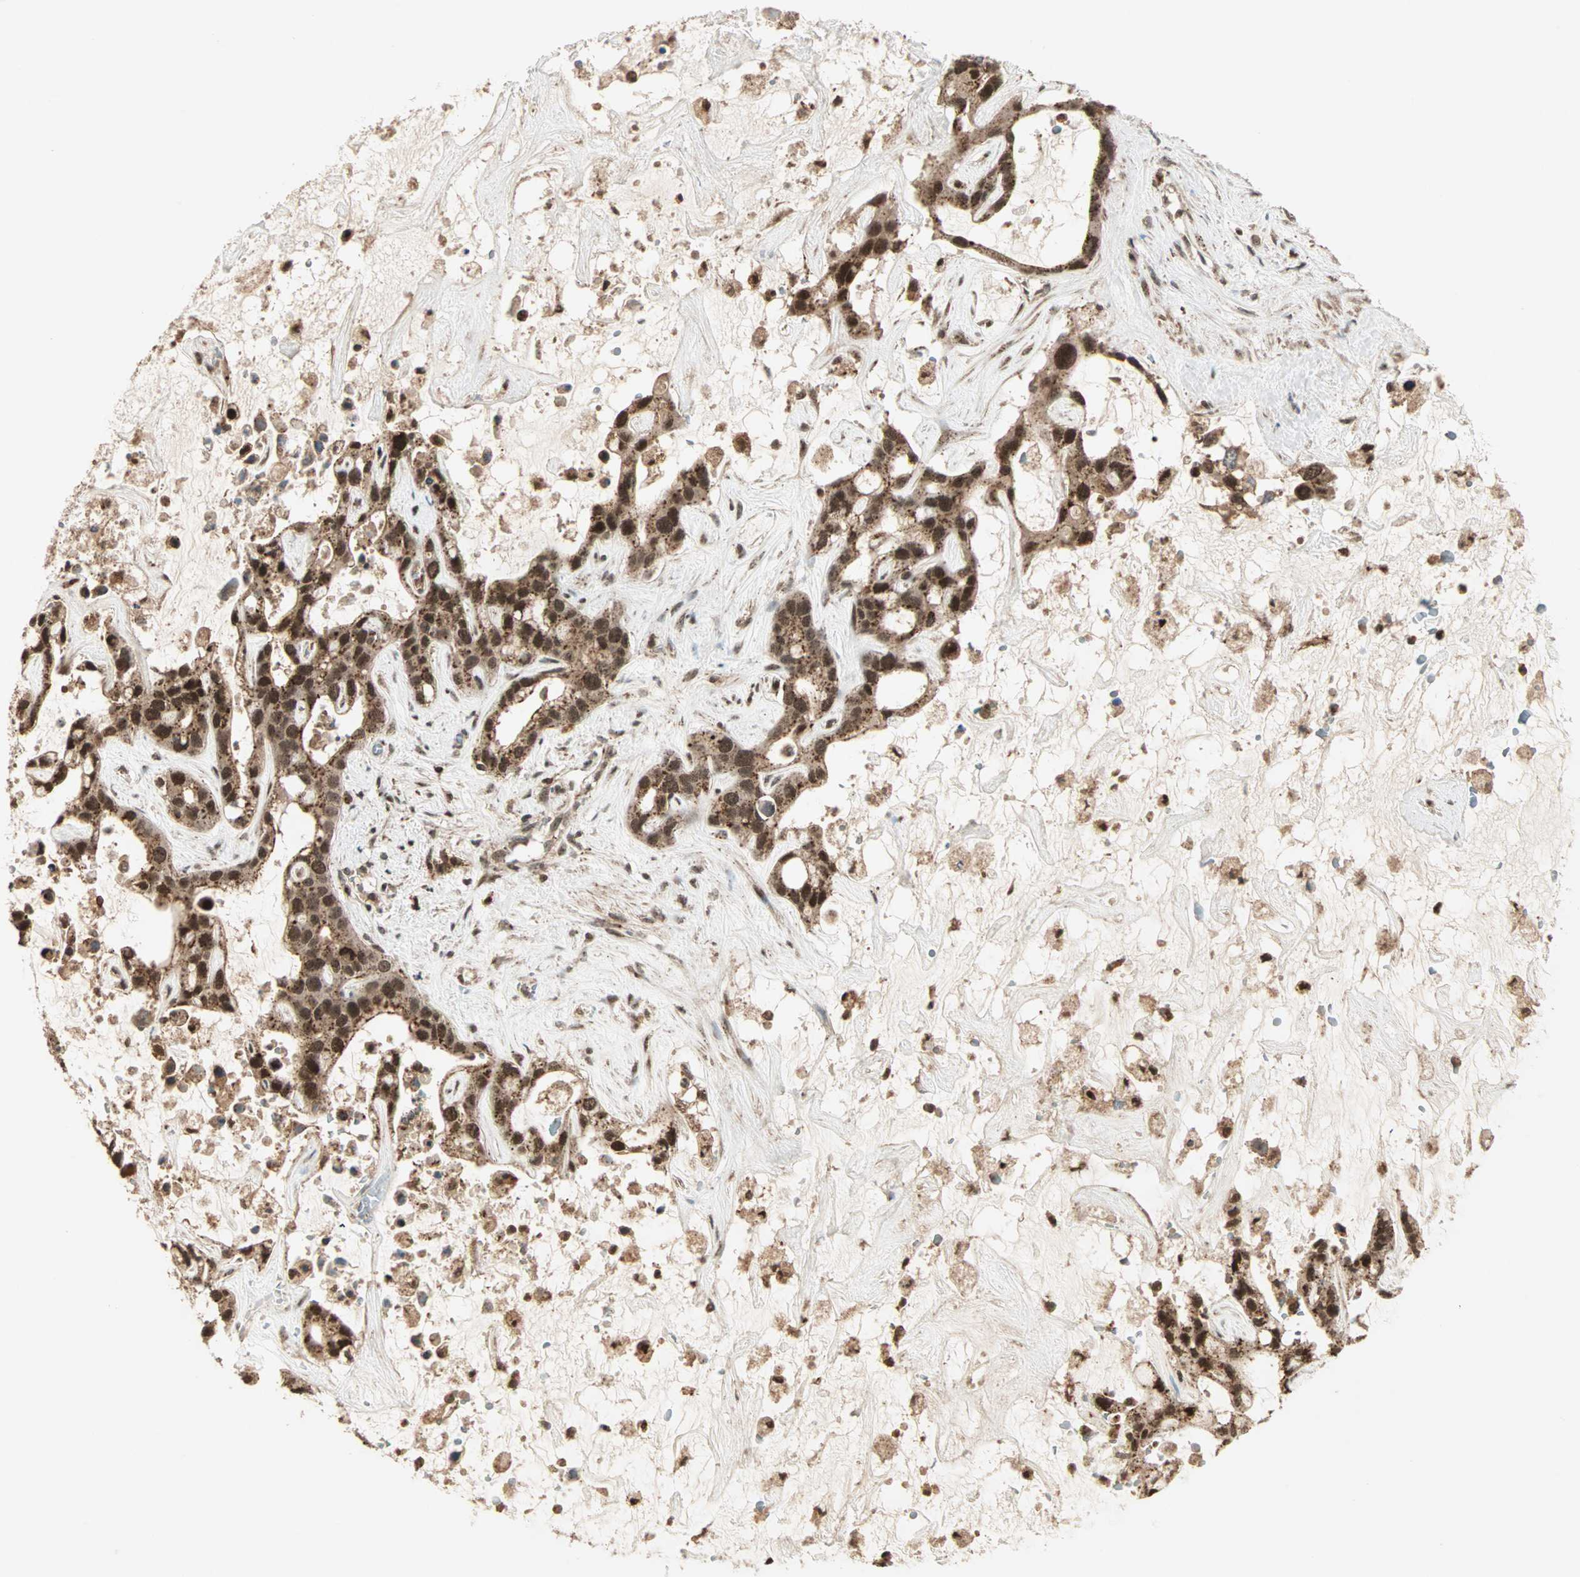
{"staining": {"intensity": "strong", "quantity": ">75%", "location": "cytoplasmic/membranous,nuclear"}, "tissue": "liver cancer", "cell_type": "Tumor cells", "image_type": "cancer", "snomed": [{"axis": "morphology", "description": "Cholangiocarcinoma"}, {"axis": "topography", "description": "Liver"}], "caption": "Approximately >75% of tumor cells in human liver cancer (cholangiocarcinoma) demonstrate strong cytoplasmic/membranous and nuclear protein expression as visualized by brown immunohistochemical staining.", "gene": "ZBED9", "patient": {"sex": "female", "age": 65}}